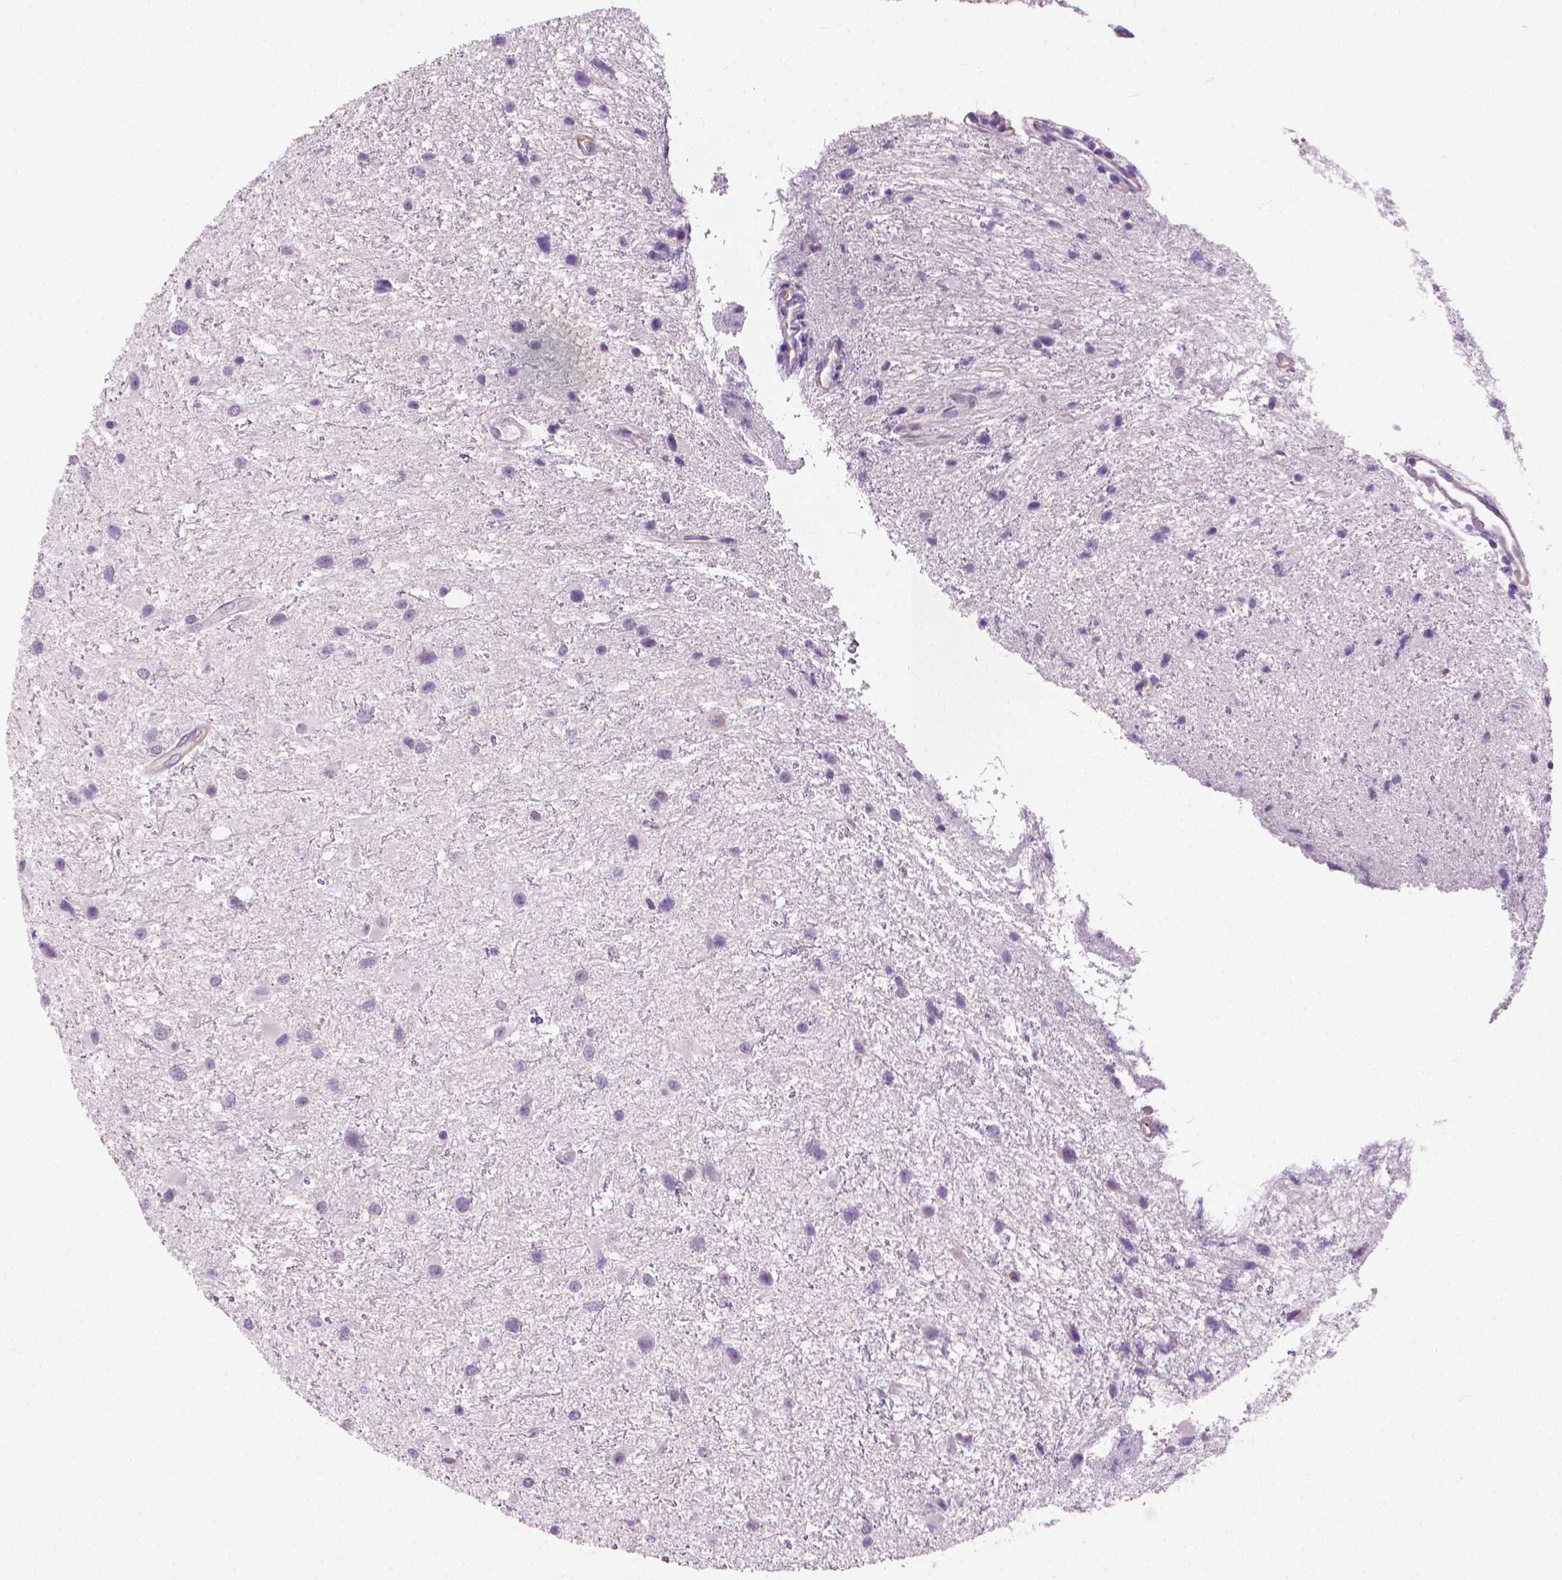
{"staining": {"intensity": "negative", "quantity": "none", "location": "none"}, "tissue": "glioma", "cell_type": "Tumor cells", "image_type": "cancer", "snomed": [{"axis": "morphology", "description": "Glioma, malignant, Low grade"}, {"axis": "topography", "description": "Brain"}], "caption": "A micrograph of glioma stained for a protein reveals no brown staining in tumor cells.", "gene": "KRT73", "patient": {"sex": "female", "age": 32}}